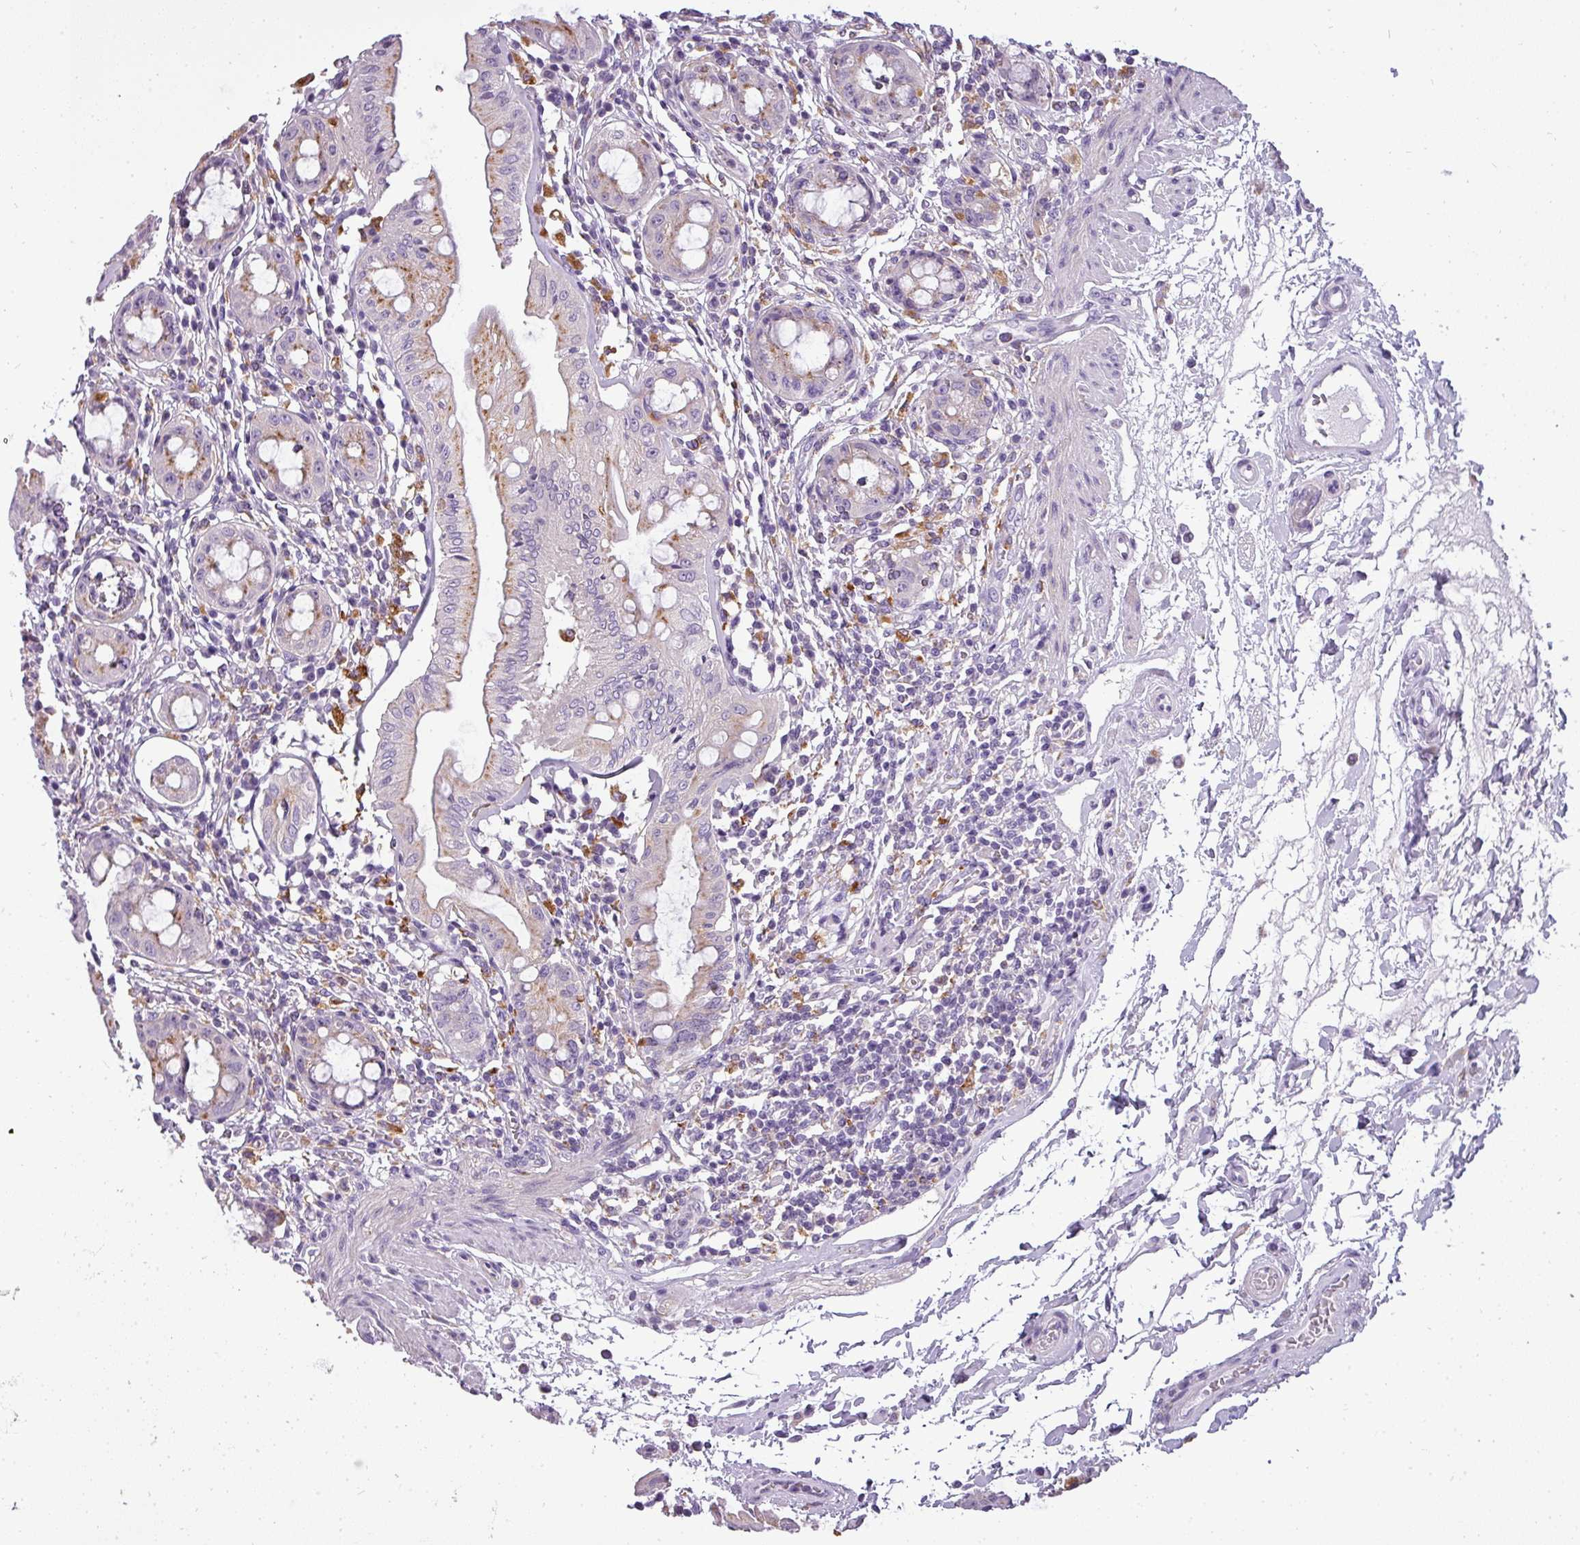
{"staining": {"intensity": "moderate", "quantity": "<25%", "location": "cytoplasmic/membranous"}, "tissue": "rectum", "cell_type": "Glandular cells", "image_type": "normal", "snomed": [{"axis": "morphology", "description": "Normal tissue, NOS"}, {"axis": "topography", "description": "Rectum"}], "caption": "A high-resolution image shows immunohistochemistry staining of normal rectum, which displays moderate cytoplasmic/membranous positivity in approximately <25% of glandular cells.", "gene": "ATP6V1D", "patient": {"sex": "female", "age": 57}}